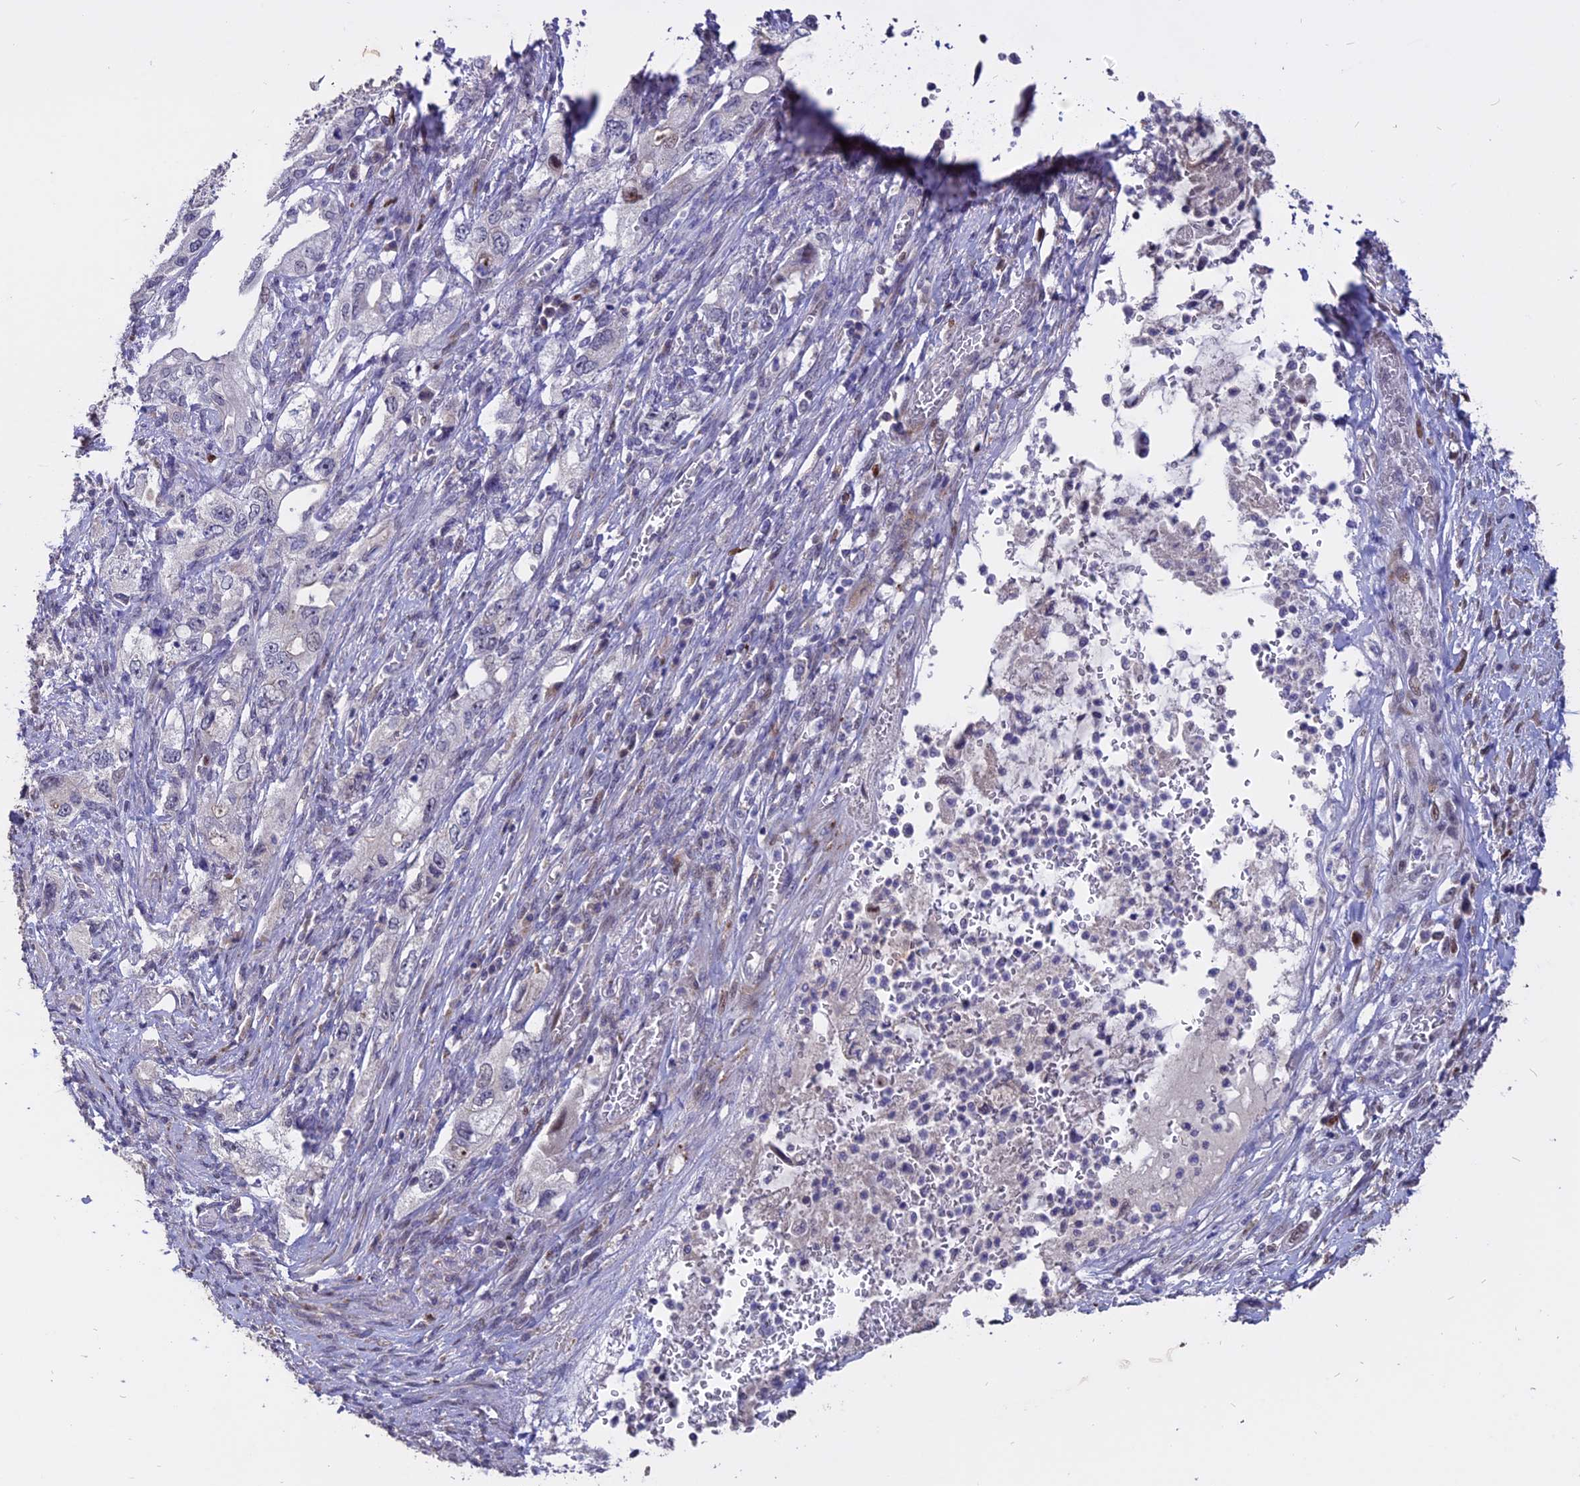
{"staining": {"intensity": "negative", "quantity": "none", "location": "none"}, "tissue": "pancreatic cancer", "cell_type": "Tumor cells", "image_type": "cancer", "snomed": [{"axis": "morphology", "description": "Adenocarcinoma, NOS"}, {"axis": "topography", "description": "Pancreas"}], "caption": "Immunohistochemistry (IHC) of human pancreatic adenocarcinoma shows no positivity in tumor cells.", "gene": "TMEM263", "patient": {"sex": "female", "age": 73}}